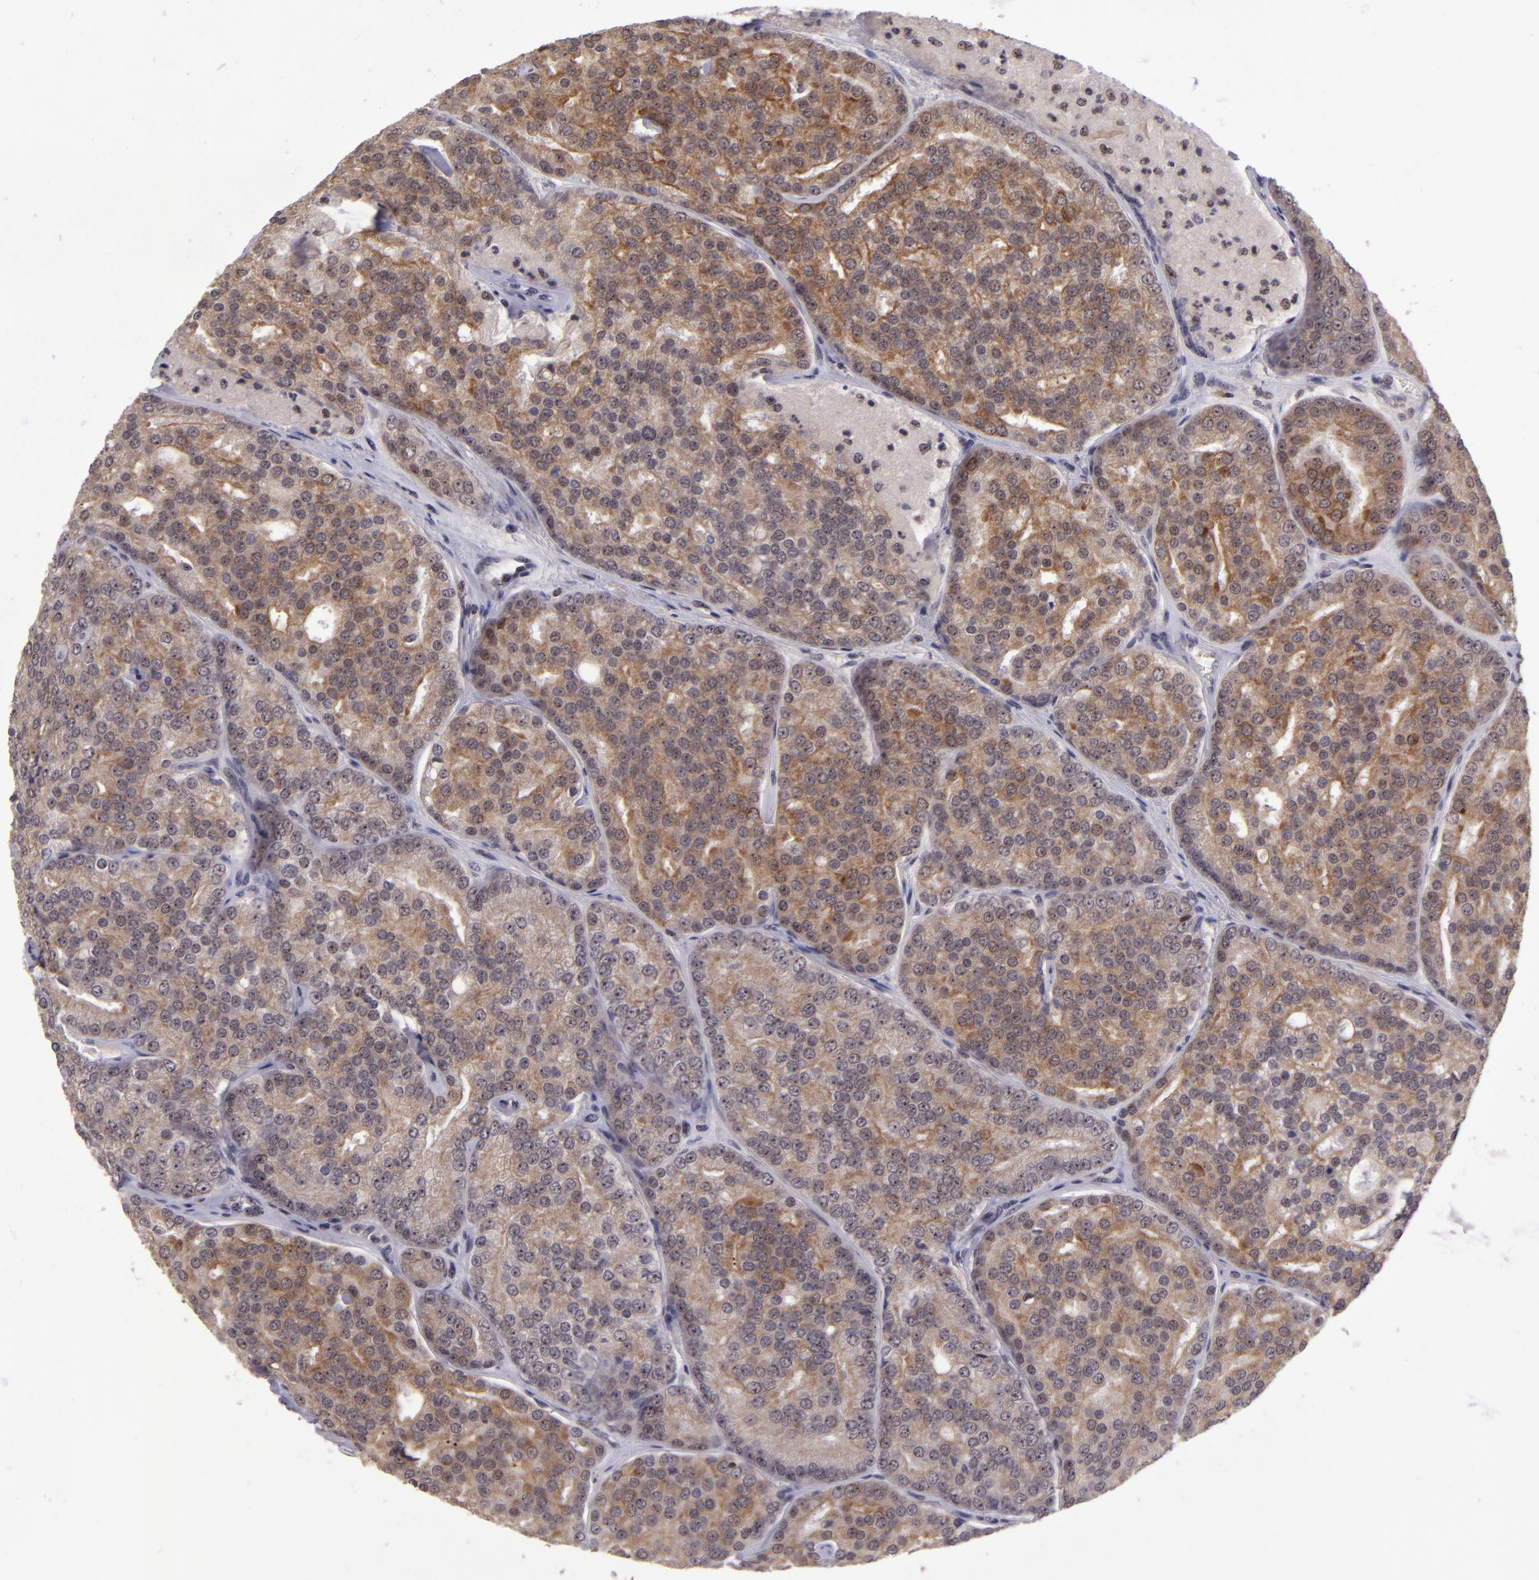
{"staining": {"intensity": "moderate", "quantity": ">75%", "location": "cytoplasmic/membranous"}, "tissue": "prostate cancer", "cell_type": "Tumor cells", "image_type": "cancer", "snomed": [{"axis": "morphology", "description": "Adenocarcinoma, High grade"}, {"axis": "topography", "description": "Prostate"}], "caption": "Brown immunohistochemical staining in prostate high-grade adenocarcinoma displays moderate cytoplasmic/membranous expression in about >75% of tumor cells.", "gene": "PCNX4", "patient": {"sex": "male", "age": 64}}